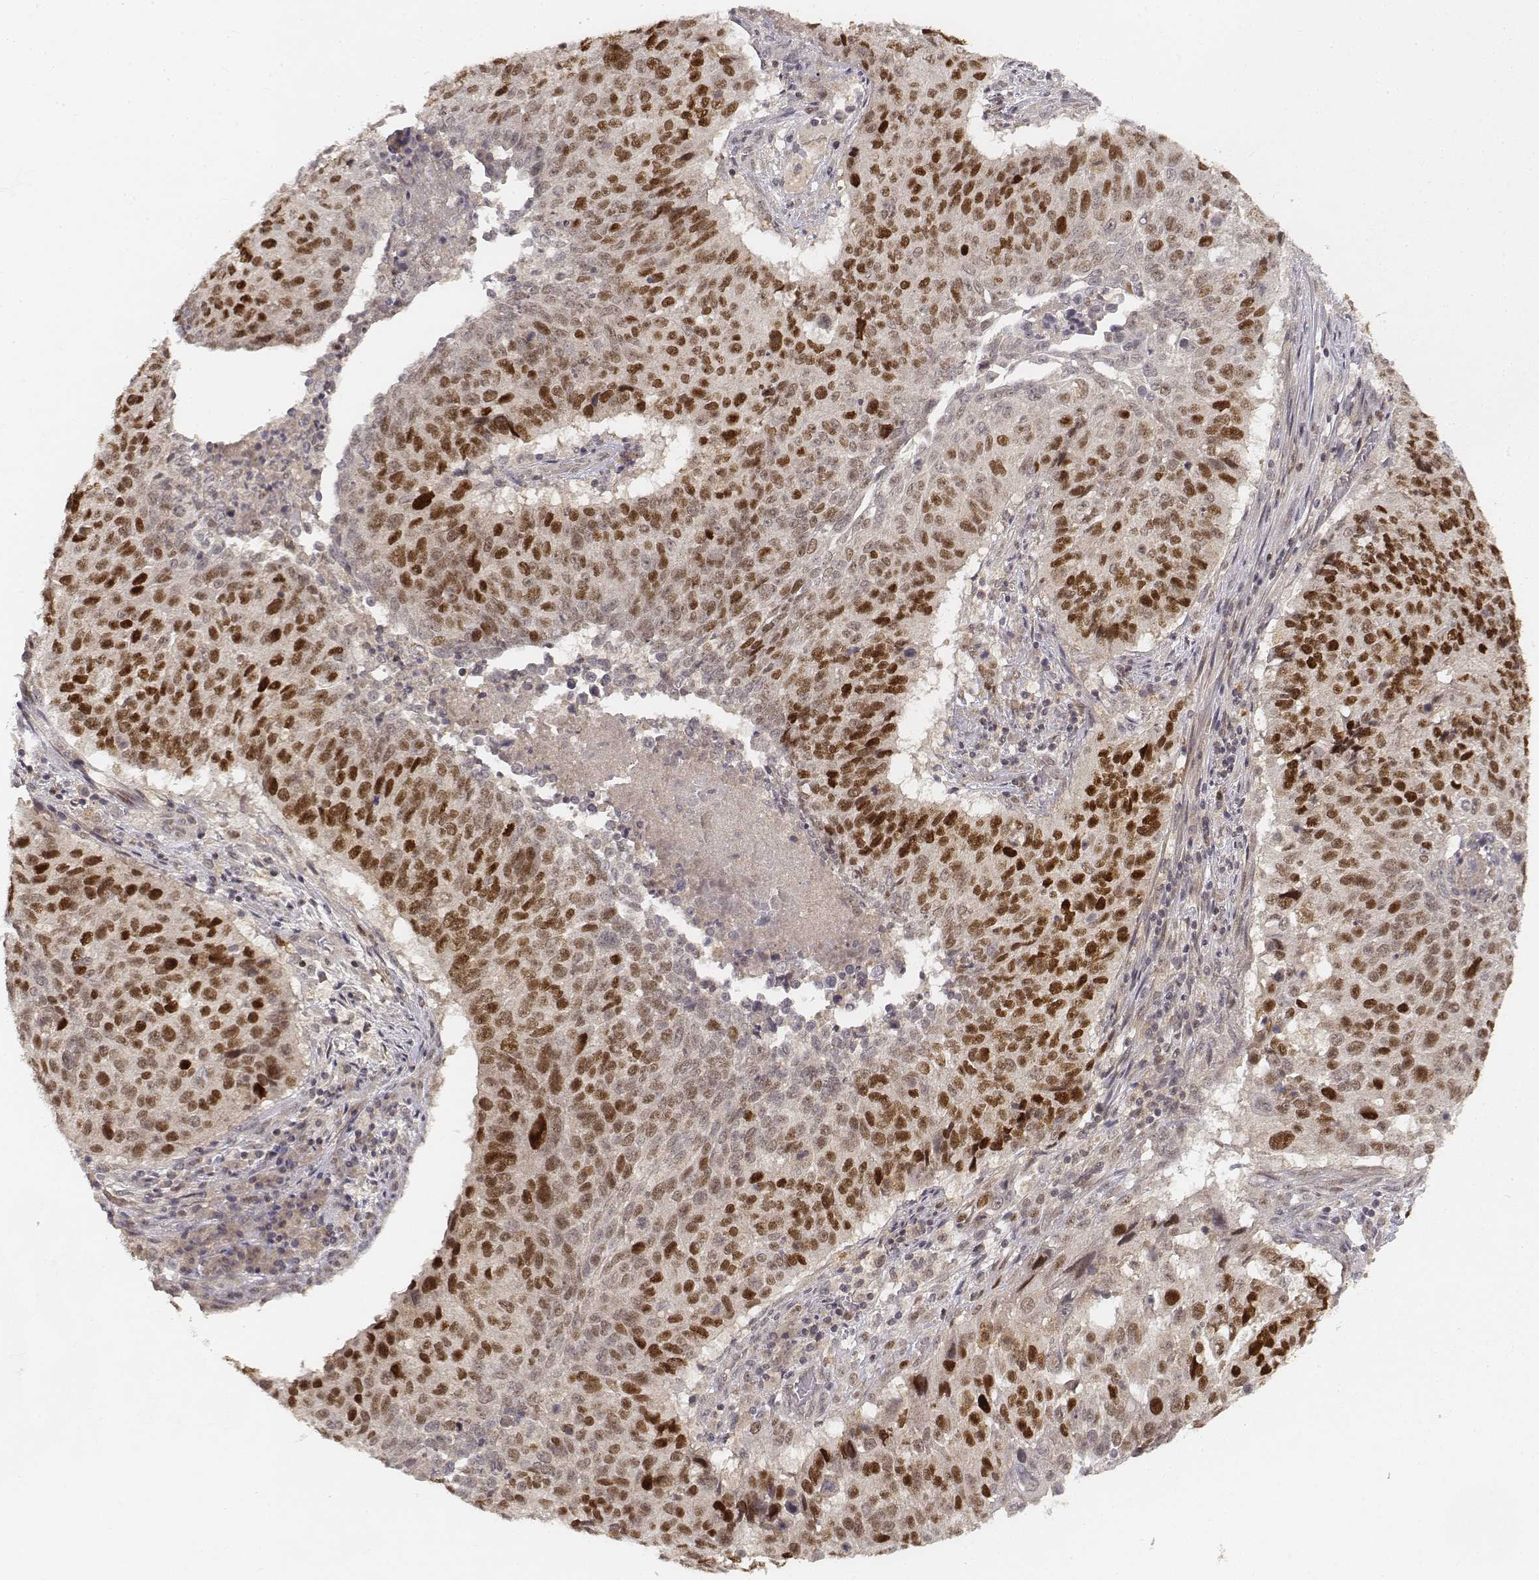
{"staining": {"intensity": "strong", "quantity": ">75%", "location": "nuclear"}, "tissue": "lung cancer", "cell_type": "Tumor cells", "image_type": "cancer", "snomed": [{"axis": "morphology", "description": "Normal tissue, NOS"}, {"axis": "morphology", "description": "Squamous cell carcinoma, NOS"}, {"axis": "topography", "description": "Bronchus"}, {"axis": "topography", "description": "Lung"}], "caption": "A histopathology image of lung cancer (squamous cell carcinoma) stained for a protein displays strong nuclear brown staining in tumor cells. Using DAB (3,3'-diaminobenzidine) (brown) and hematoxylin (blue) stains, captured at high magnification using brightfield microscopy.", "gene": "FANCD2", "patient": {"sex": "male", "age": 64}}